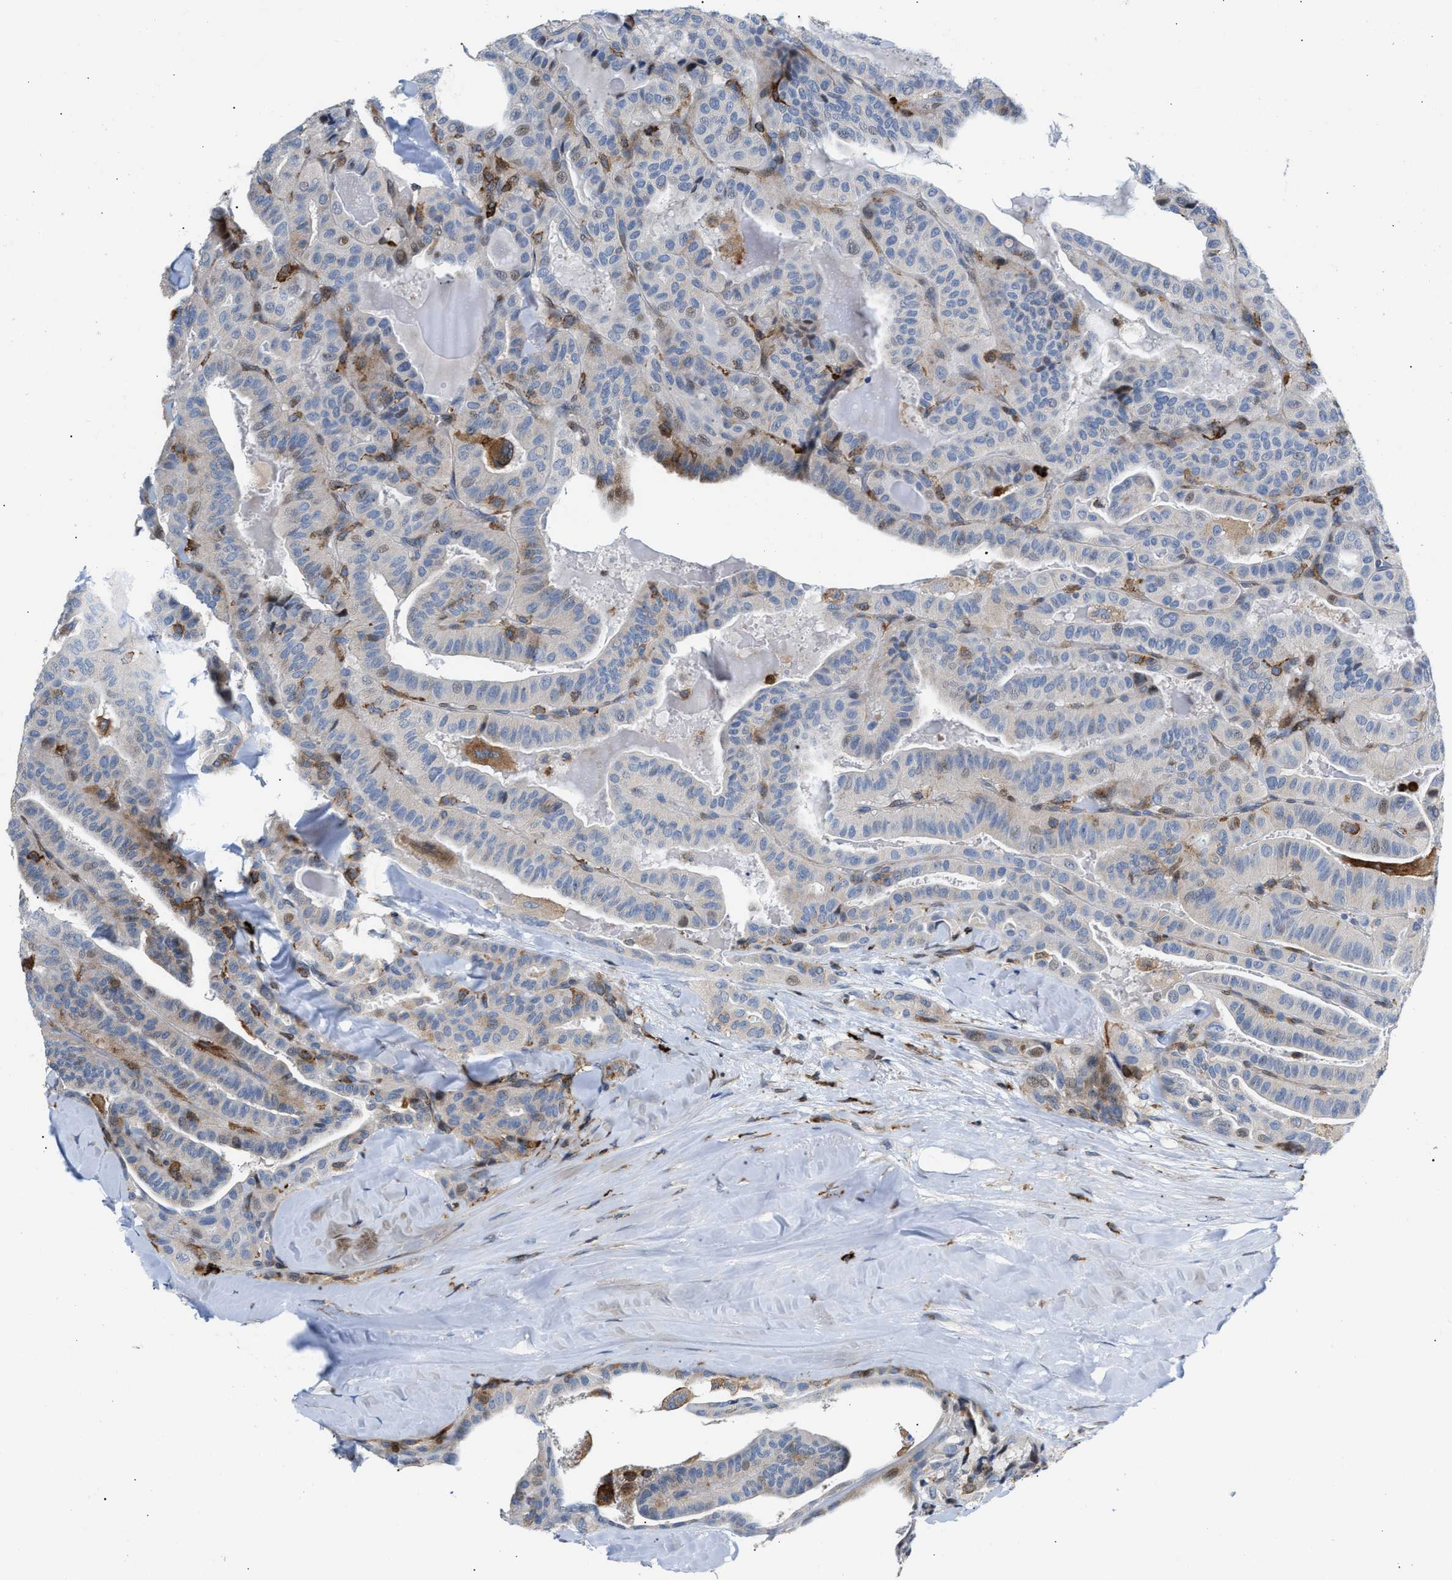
{"staining": {"intensity": "weak", "quantity": "<25%", "location": "cytoplasmic/membranous,nuclear"}, "tissue": "thyroid cancer", "cell_type": "Tumor cells", "image_type": "cancer", "snomed": [{"axis": "morphology", "description": "Papillary adenocarcinoma, NOS"}, {"axis": "topography", "description": "Thyroid gland"}], "caption": "The image shows no staining of tumor cells in papillary adenocarcinoma (thyroid).", "gene": "ATP9A", "patient": {"sex": "male", "age": 77}}